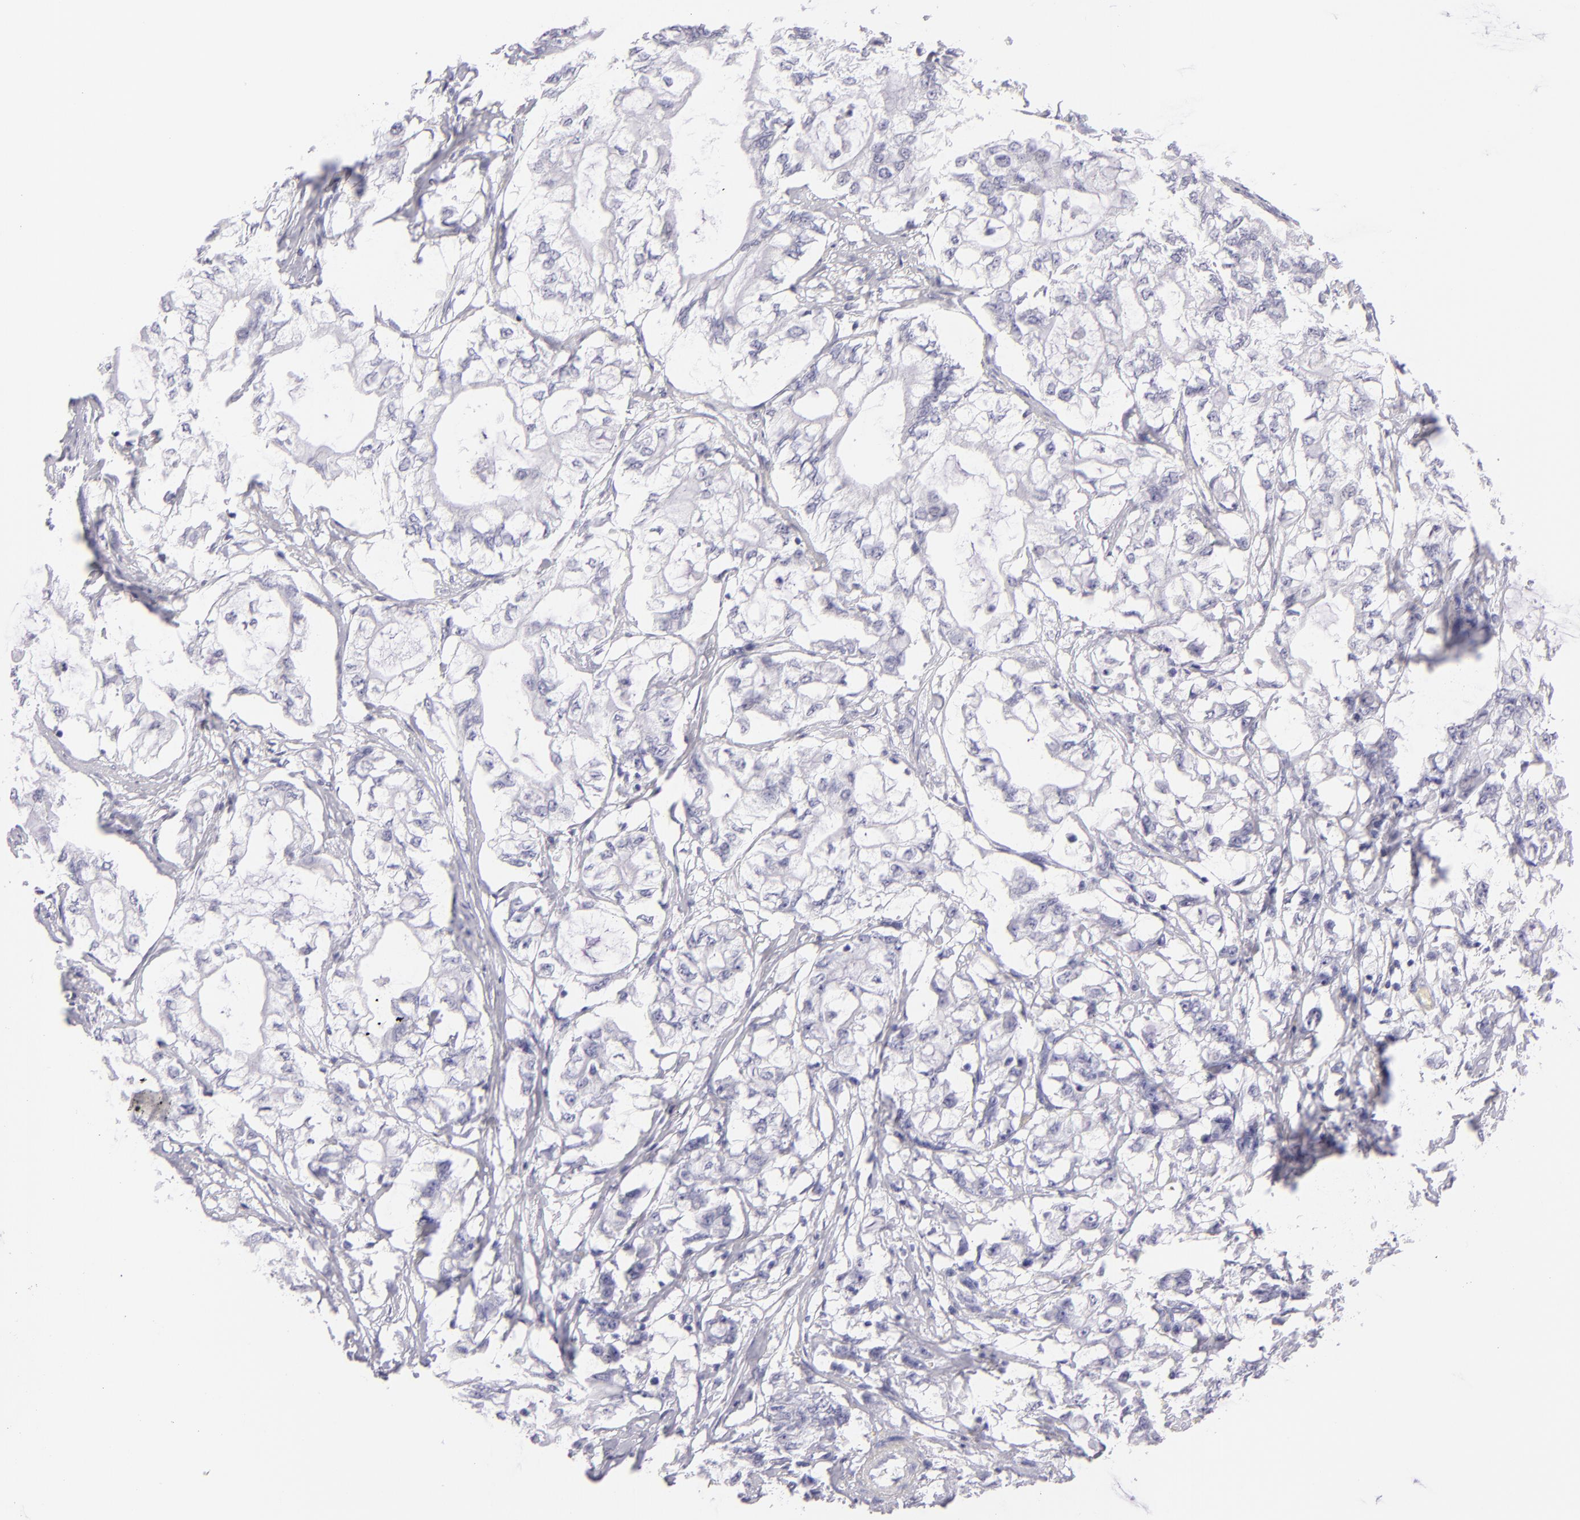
{"staining": {"intensity": "negative", "quantity": "none", "location": "none"}, "tissue": "pancreatic cancer", "cell_type": "Tumor cells", "image_type": "cancer", "snomed": [{"axis": "morphology", "description": "Adenocarcinoma, NOS"}, {"axis": "topography", "description": "Pancreas"}], "caption": "This is an immunohistochemistry histopathology image of pancreatic adenocarcinoma. There is no positivity in tumor cells.", "gene": "PVALB", "patient": {"sex": "male", "age": 79}}